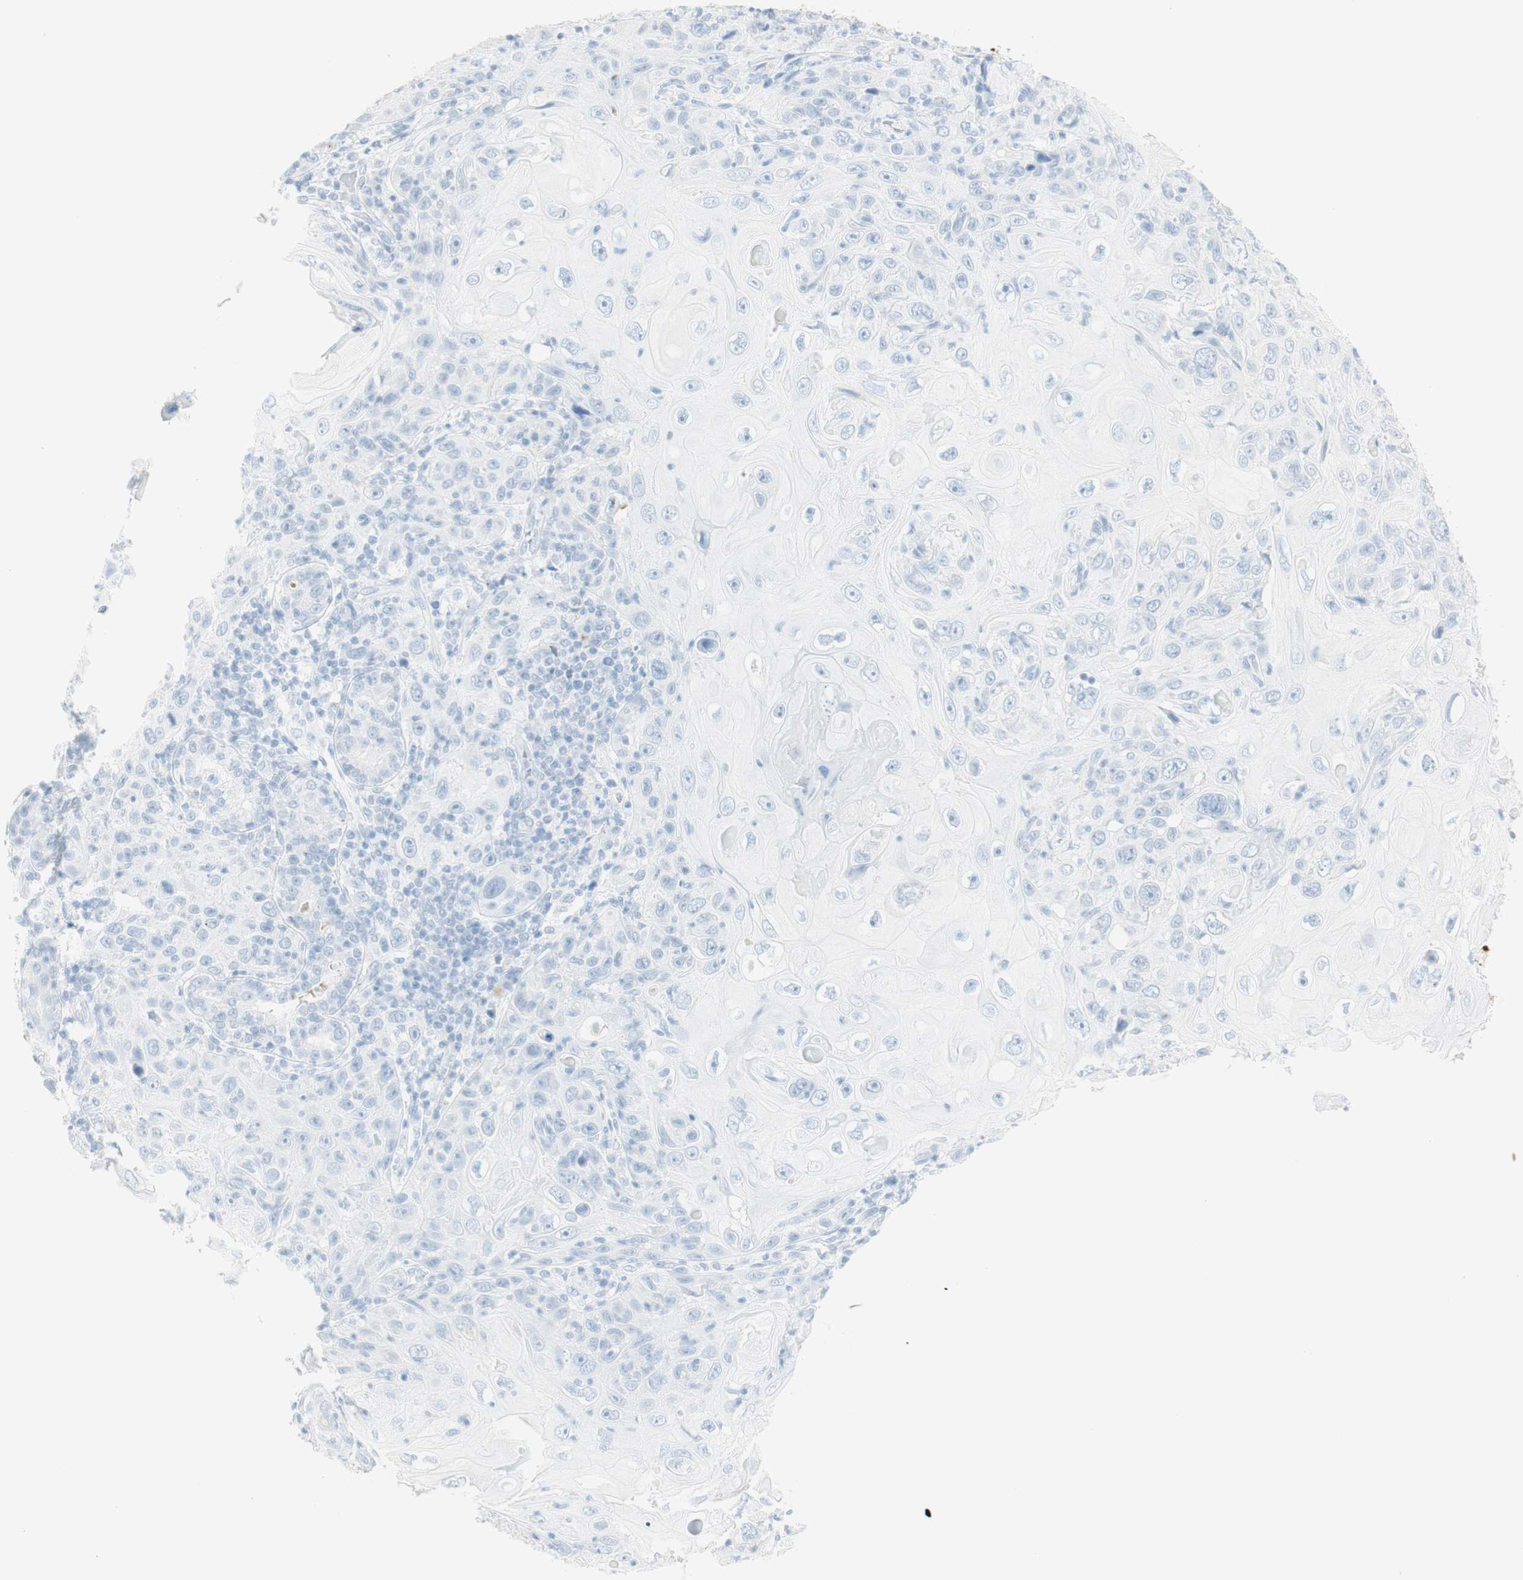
{"staining": {"intensity": "negative", "quantity": "none", "location": "none"}, "tissue": "skin cancer", "cell_type": "Tumor cells", "image_type": "cancer", "snomed": [{"axis": "morphology", "description": "Squamous cell carcinoma, NOS"}, {"axis": "topography", "description": "Skin"}], "caption": "Skin squamous cell carcinoma was stained to show a protein in brown. There is no significant positivity in tumor cells. The staining was performed using DAB to visualize the protein expression in brown, while the nuclei were stained in blue with hematoxylin (Magnification: 20x).", "gene": "NAPSA", "patient": {"sex": "female", "age": 88}}